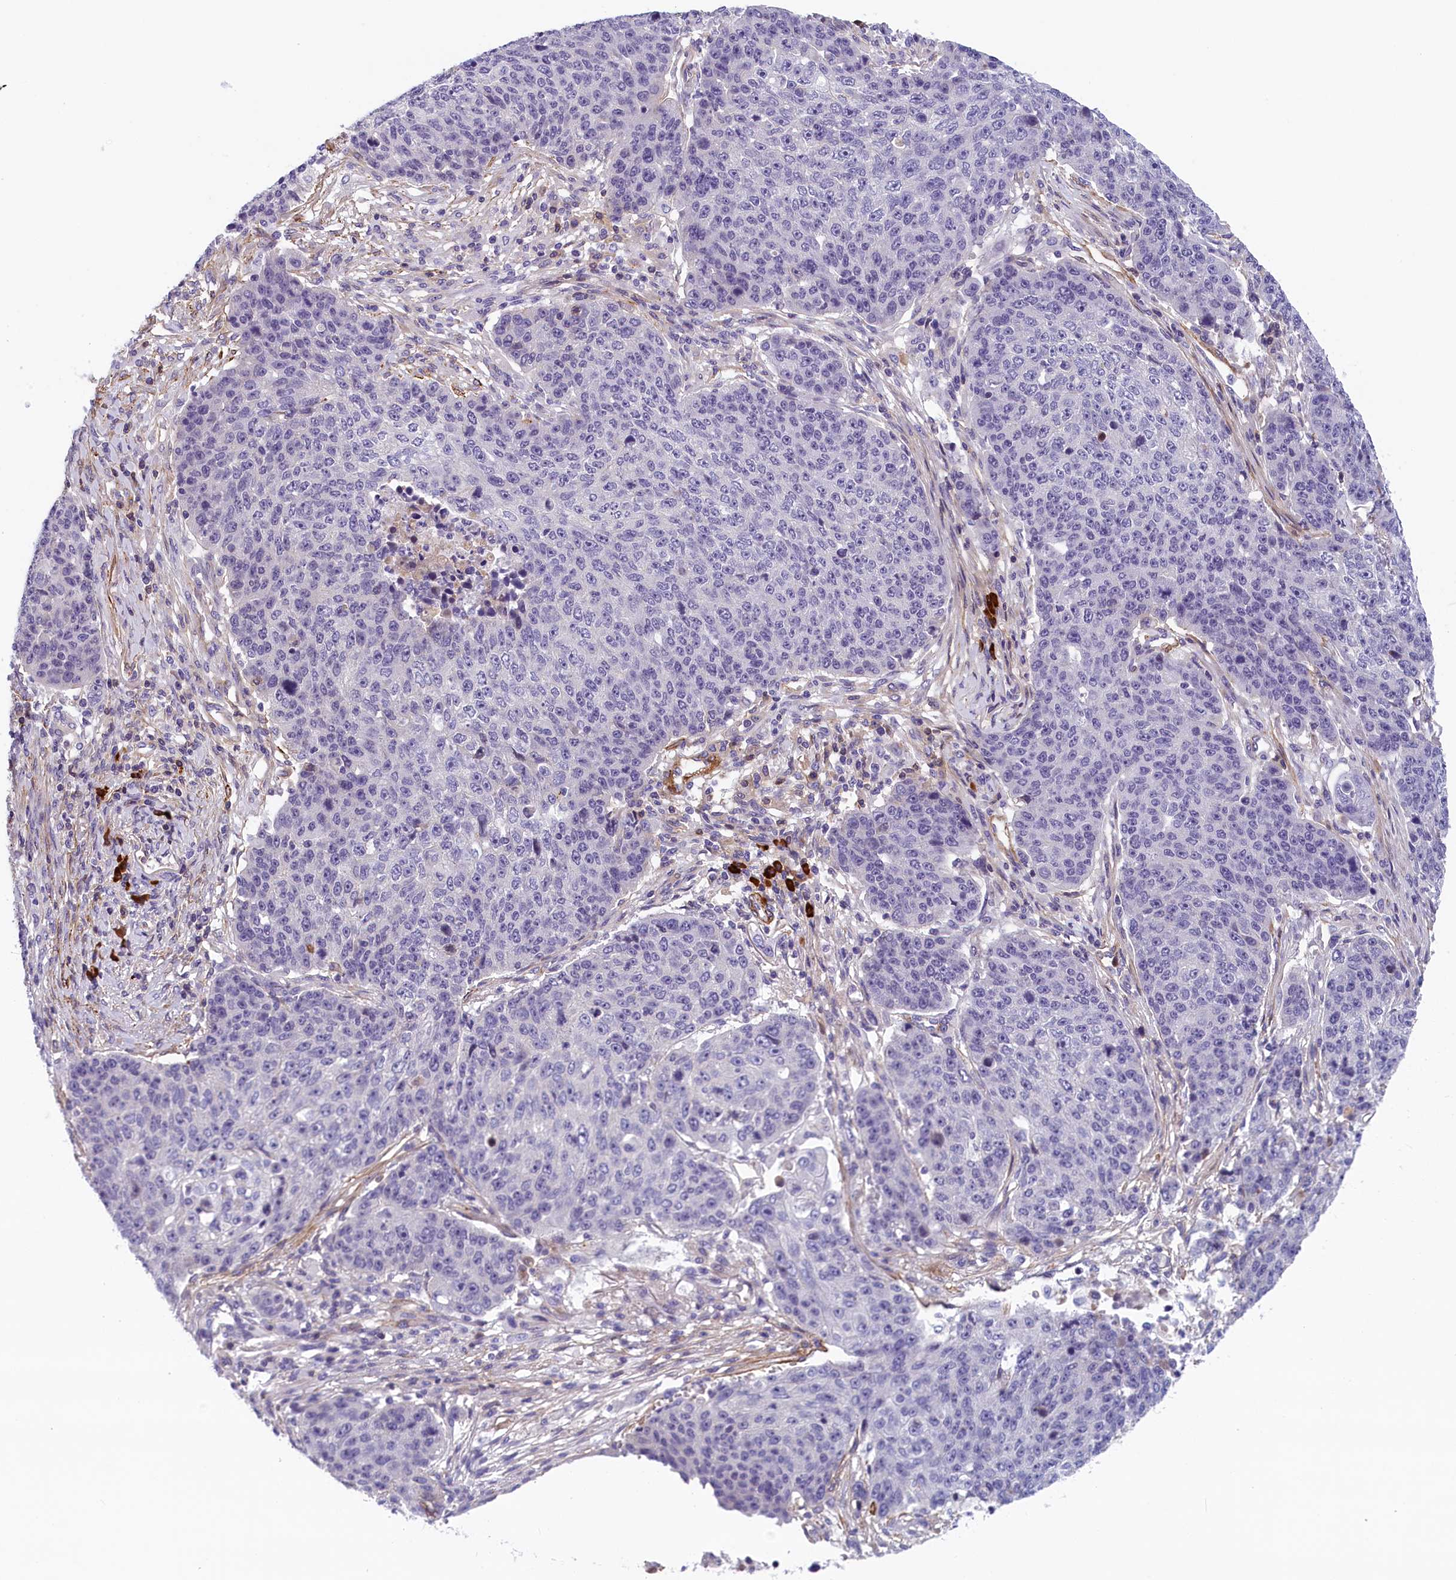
{"staining": {"intensity": "negative", "quantity": "none", "location": "none"}, "tissue": "lung cancer", "cell_type": "Tumor cells", "image_type": "cancer", "snomed": [{"axis": "morphology", "description": "Normal tissue, NOS"}, {"axis": "morphology", "description": "Squamous cell carcinoma, NOS"}, {"axis": "topography", "description": "Lymph node"}, {"axis": "topography", "description": "Lung"}], "caption": "Immunohistochemical staining of human lung cancer demonstrates no significant expression in tumor cells.", "gene": "BCL2L13", "patient": {"sex": "male", "age": 66}}